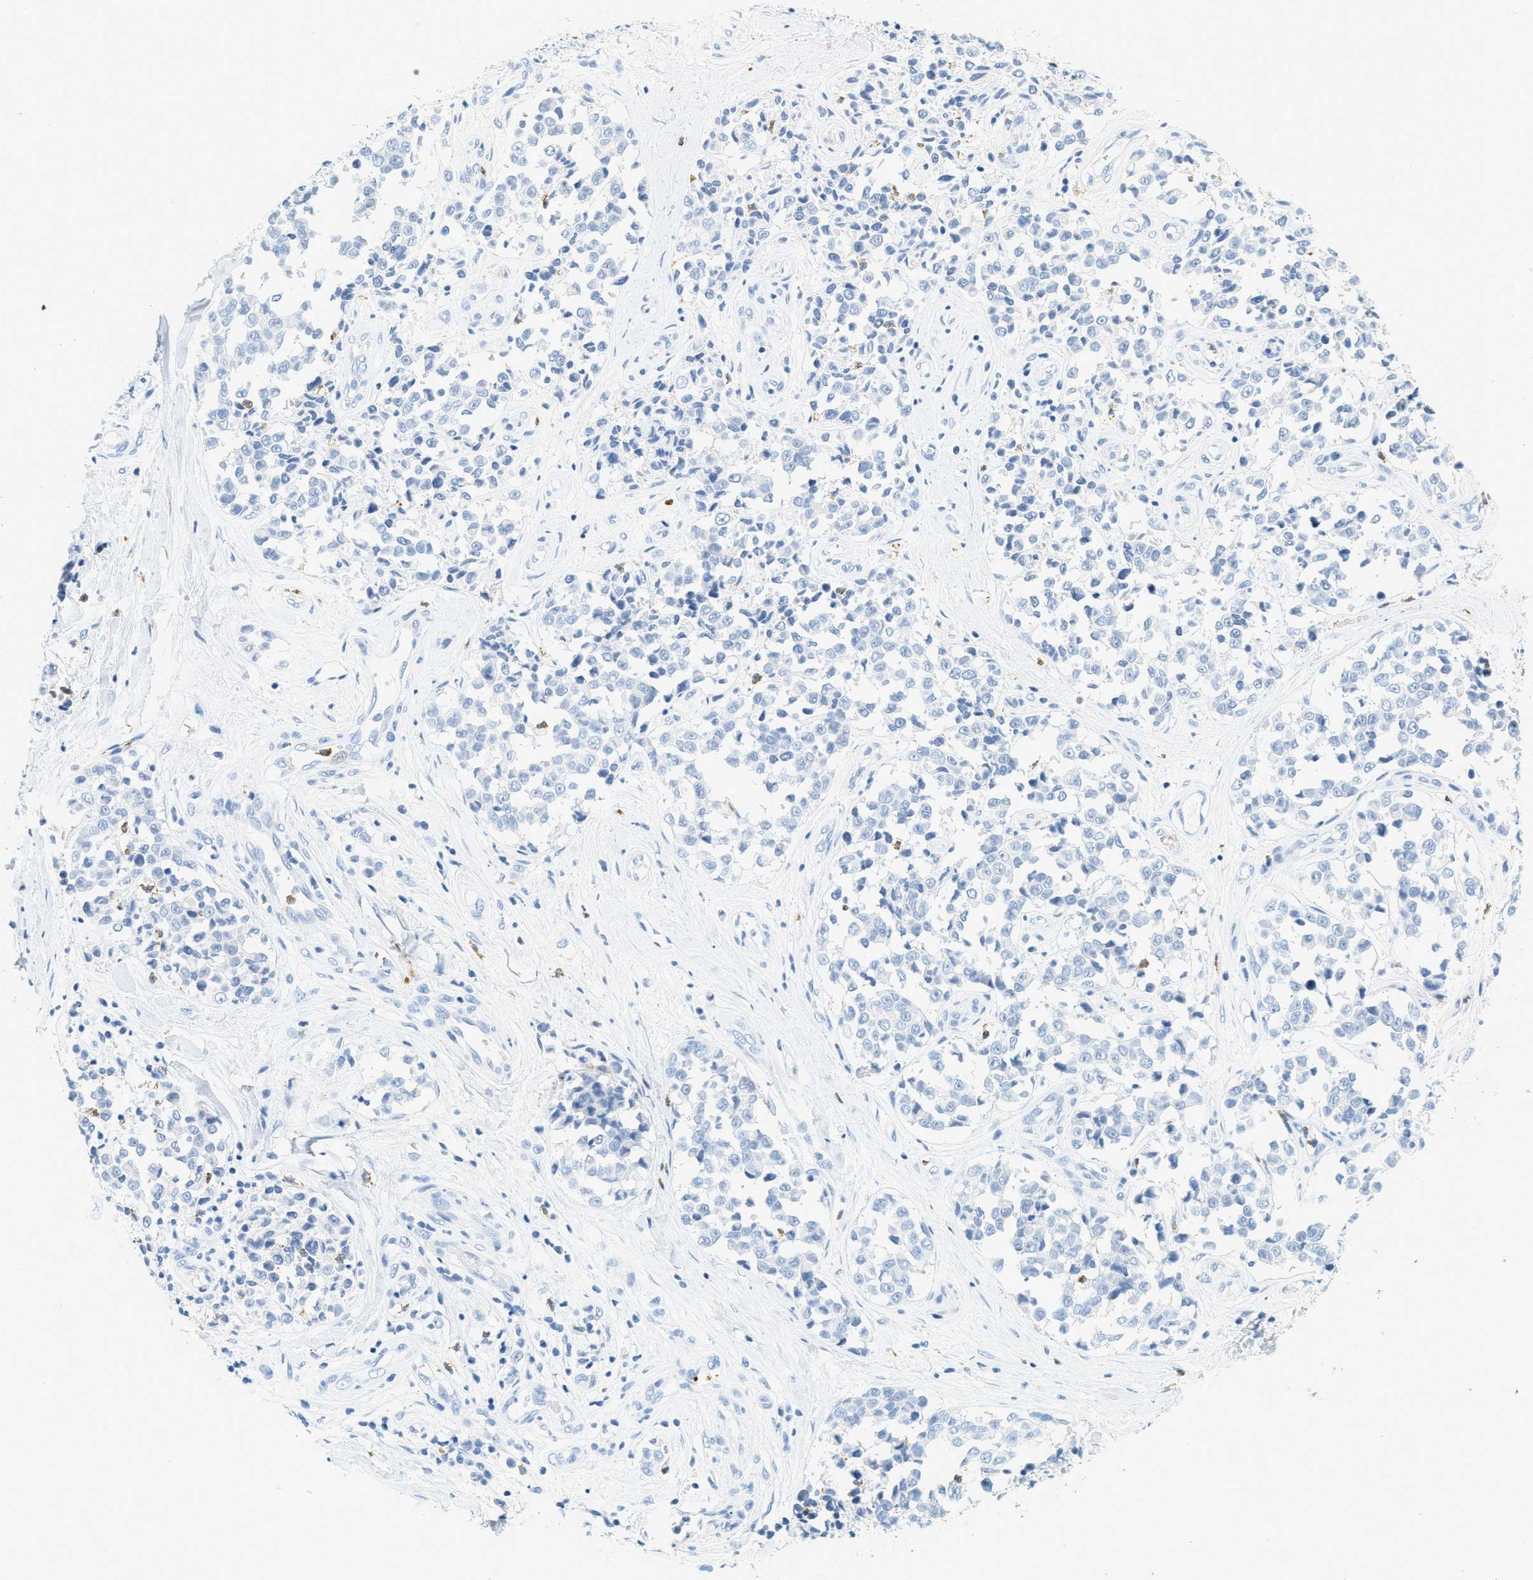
{"staining": {"intensity": "negative", "quantity": "none", "location": "none"}, "tissue": "melanoma", "cell_type": "Tumor cells", "image_type": "cancer", "snomed": [{"axis": "morphology", "description": "Malignant melanoma, NOS"}, {"axis": "topography", "description": "Skin"}], "caption": "High power microscopy photomicrograph of an immunohistochemistry (IHC) histopathology image of malignant melanoma, revealing no significant expression in tumor cells. Brightfield microscopy of immunohistochemistry (IHC) stained with DAB (3,3'-diaminobenzidine) (brown) and hematoxylin (blue), captured at high magnification.", "gene": "LCN2", "patient": {"sex": "female", "age": 64}}